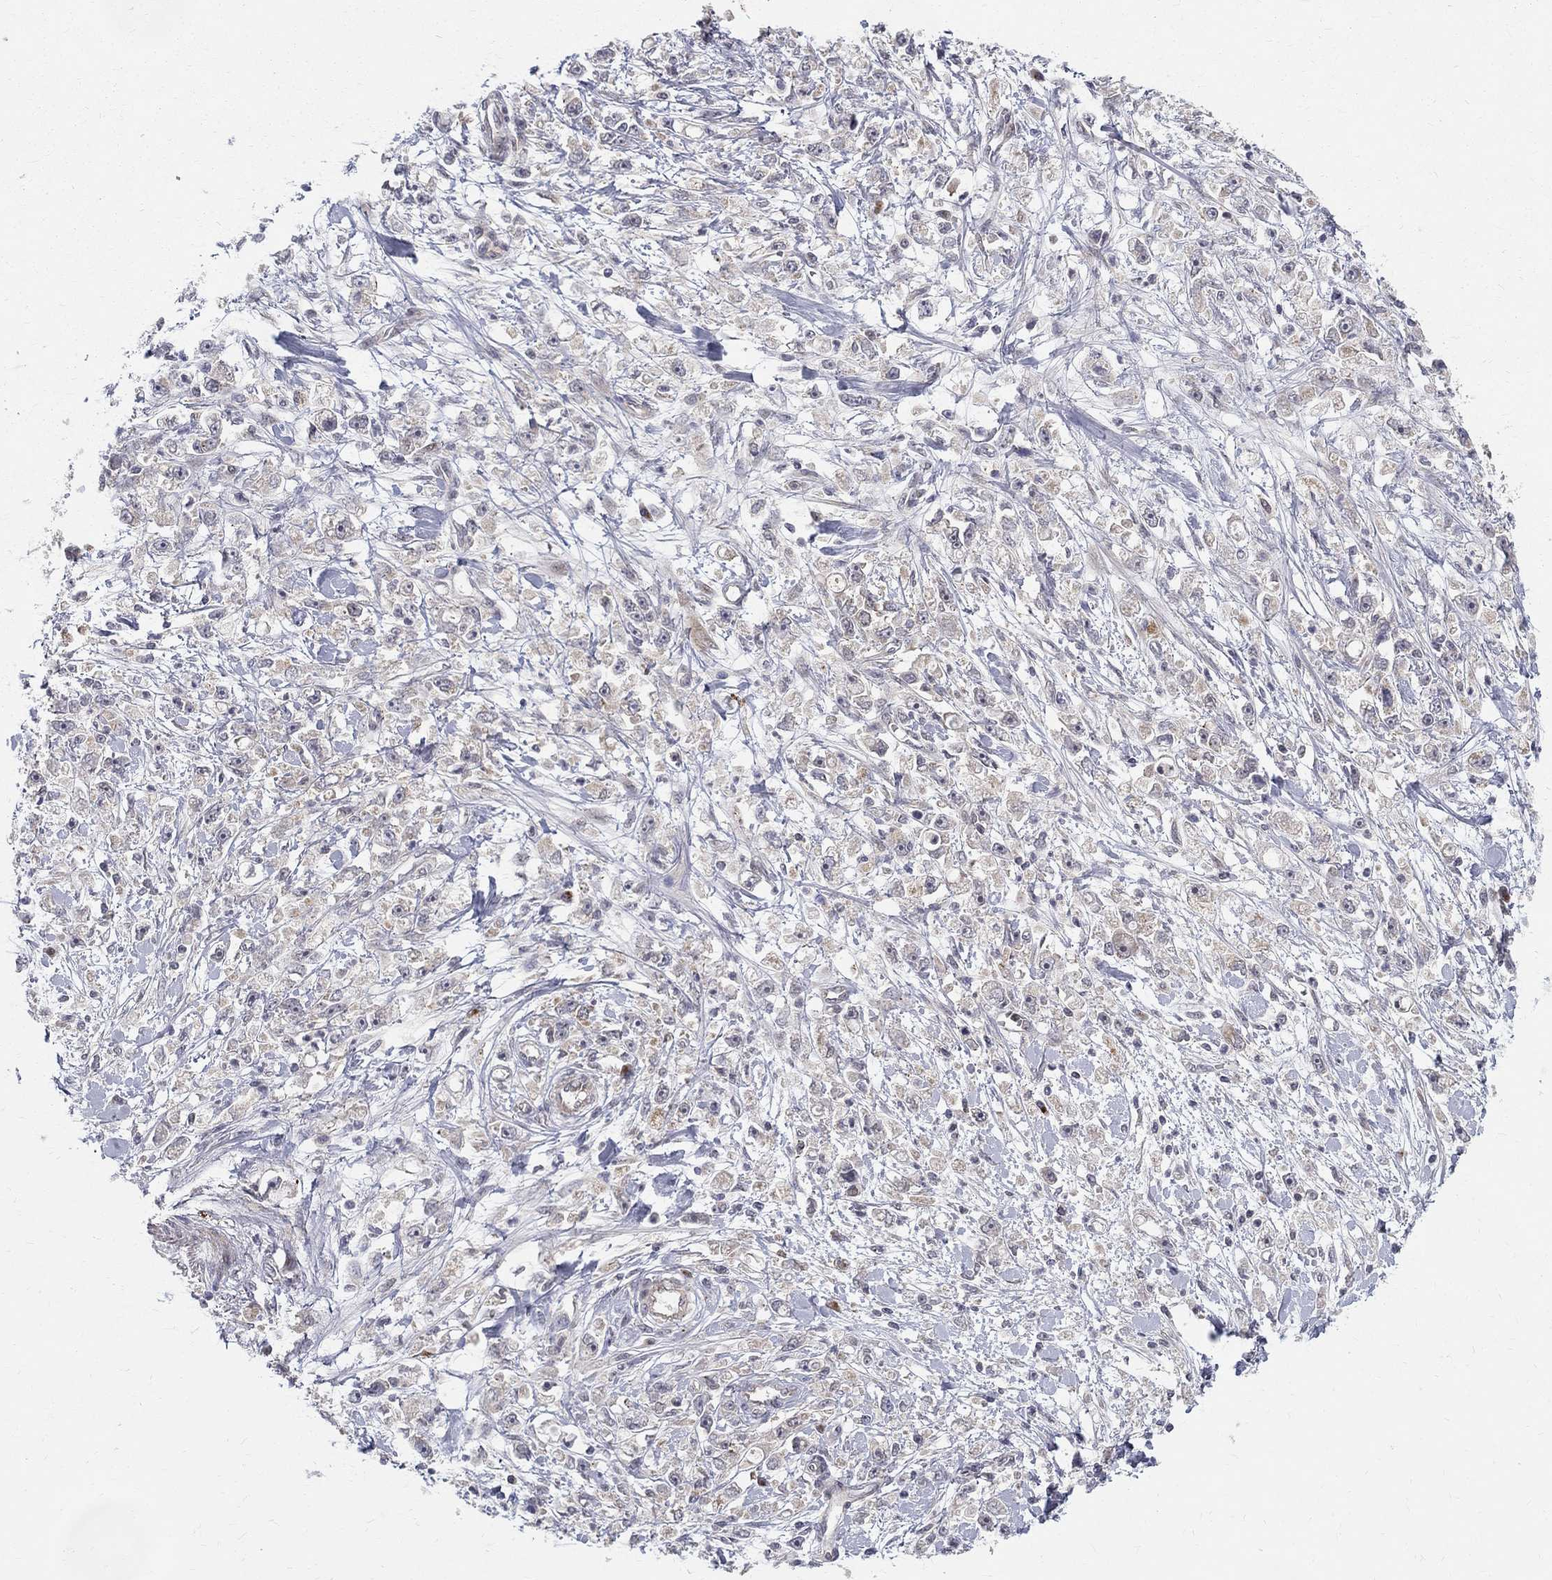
{"staining": {"intensity": "negative", "quantity": "none", "location": "none"}, "tissue": "stomach cancer", "cell_type": "Tumor cells", "image_type": "cancer", "snomed": [{"axis": "morphology", "description": "Adenocarcinoma, NOS"}, {"axis": "topography", "description": "Stomach"}], "caption": "The micrograph reveals no staining of tumor cells in stomach adenocarcinoma.", "gene": "WDR19", "patient": {"sex": "female", "age": 59}}